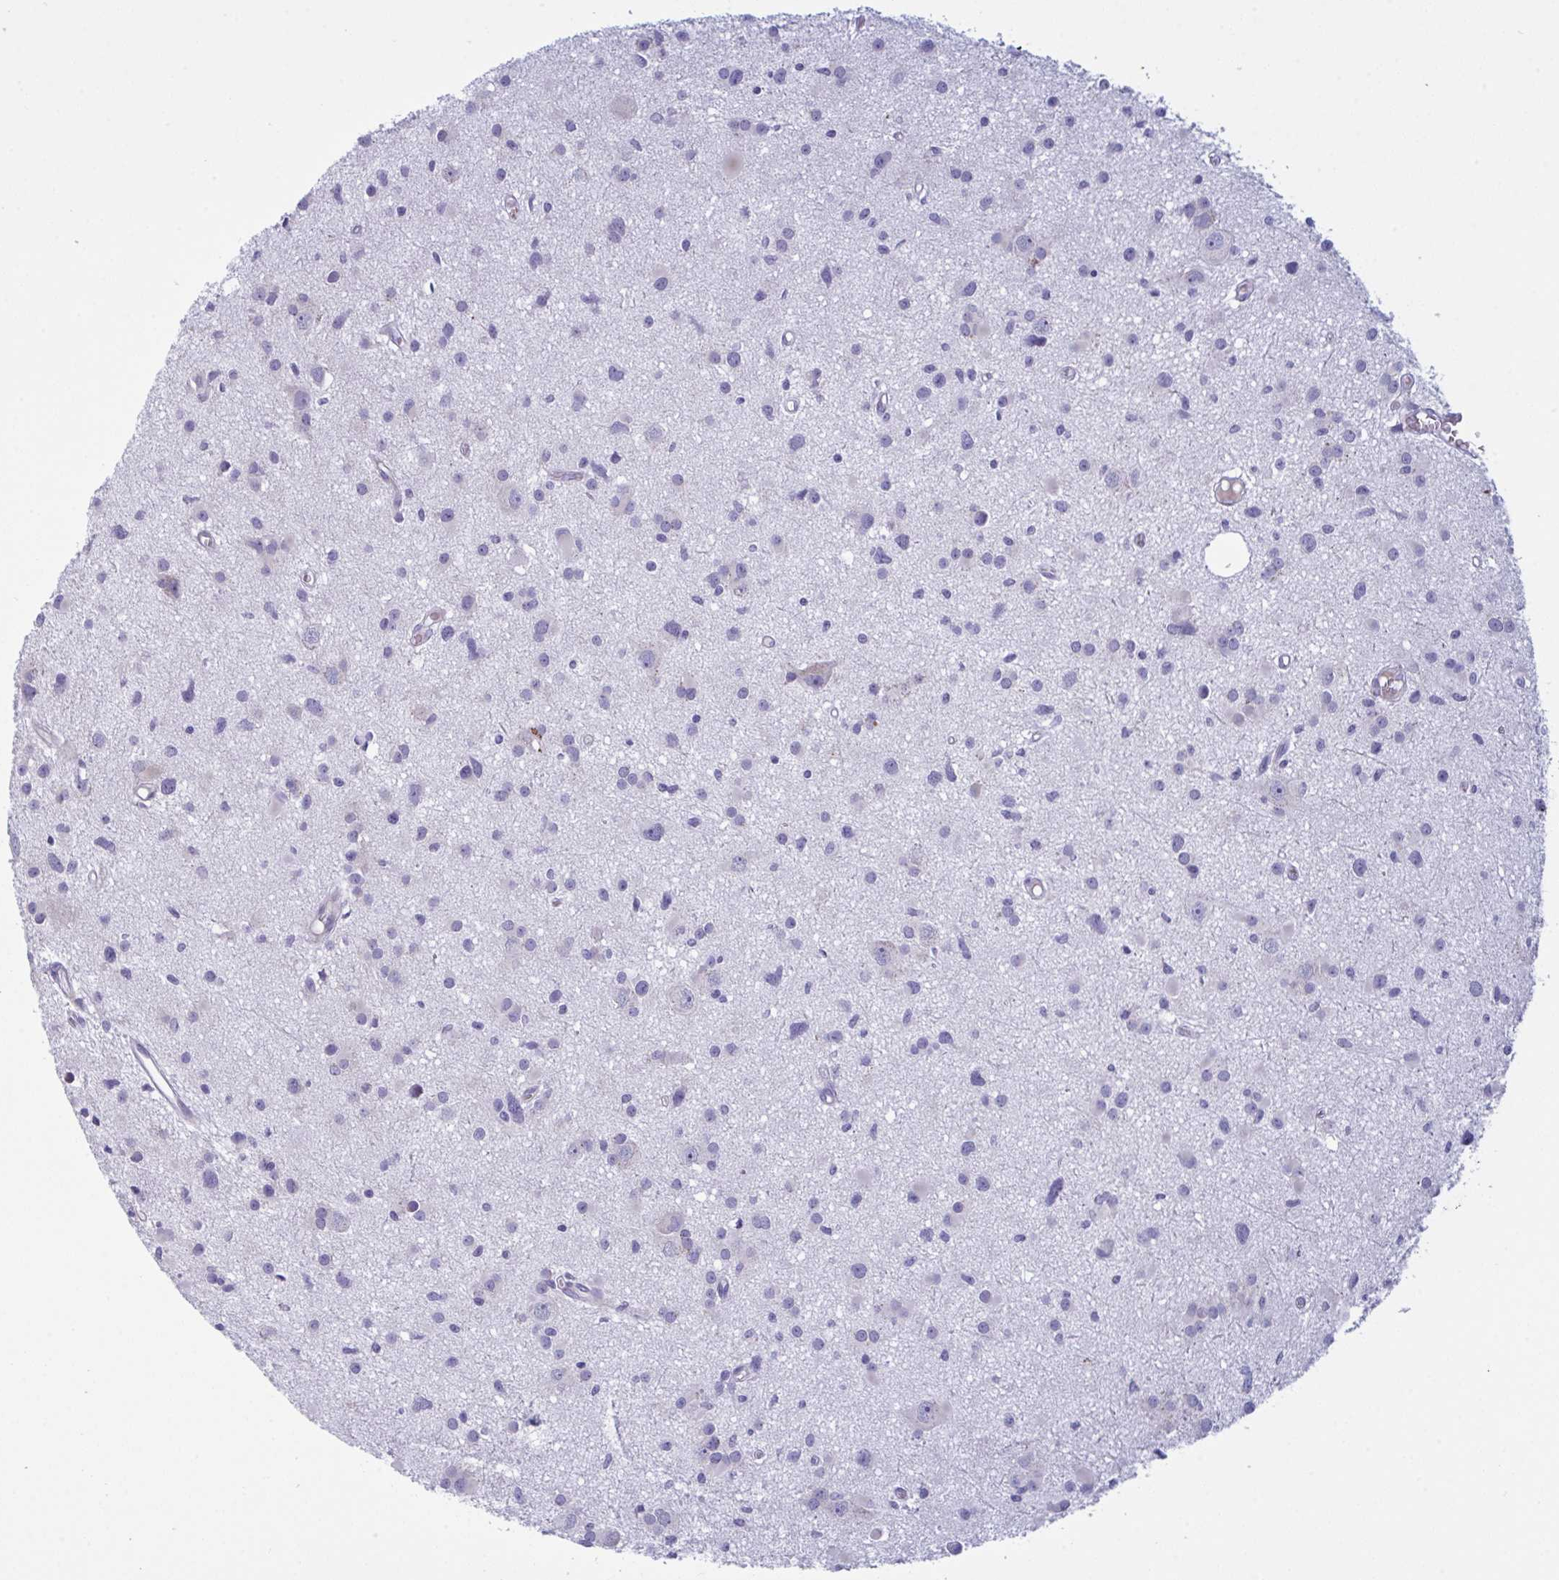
{"staining": {"intensity": "negative", "quantity": "none", "location": "none"}, "tissue": "glioma", "cell_type": "Tumor cells", "image_type": "cancer", "snomed": [{"axis": "morphology", "description": "Glioma, malignant, High grade"}, {"axis": "topography", "description": "Brain"}], "caption": "Immunohistochemistry photomicrograph of neoplastic tissue: human glioma stained with DAB demonstrates no significant protein staining in tumor cells.", "gene": "ZNF684", "patient": {"sex": "male", "age": 54}}